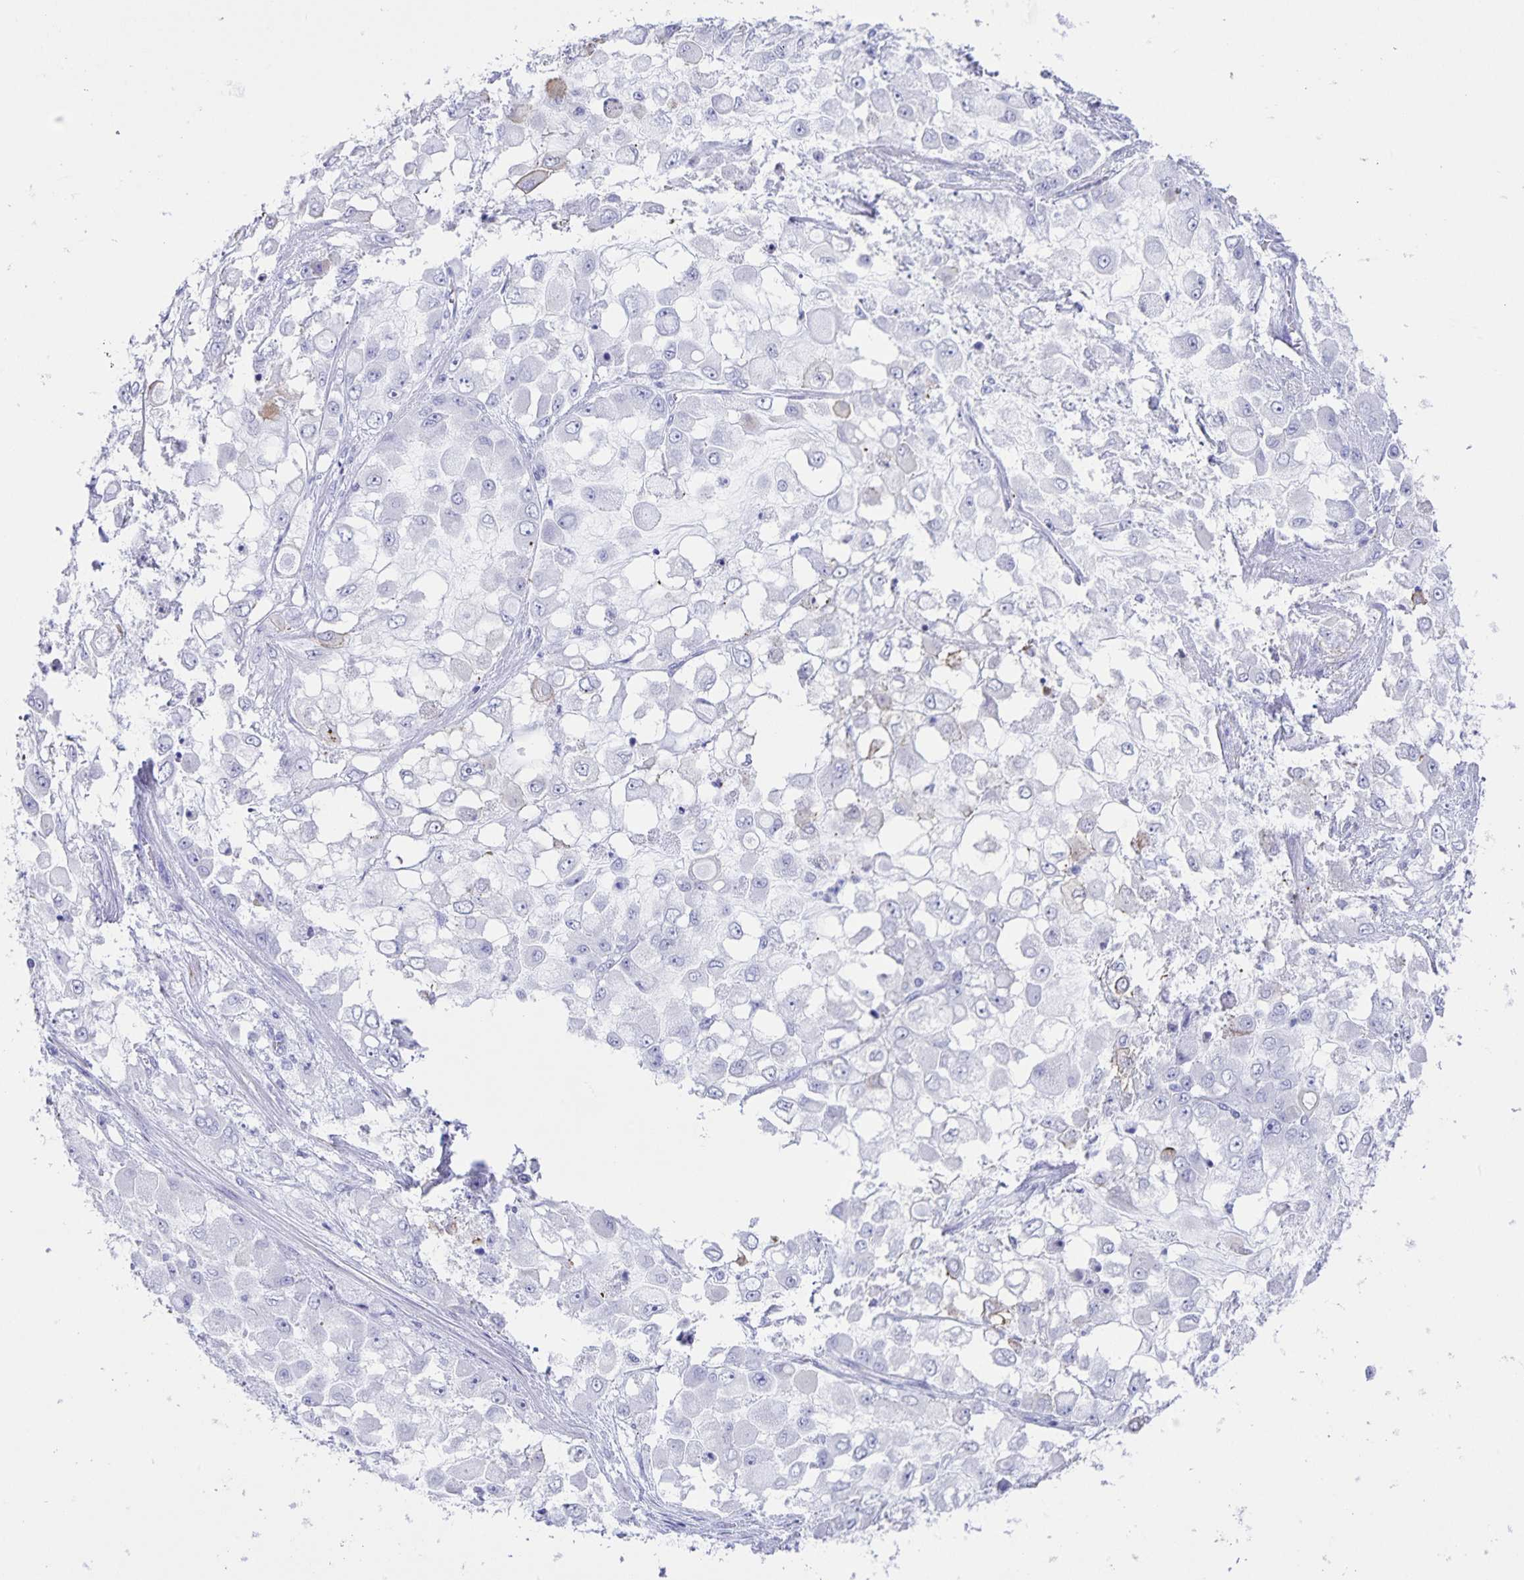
{"staining": {"intensity": "negative", "quantity": "none", "location": "none"}, "tissue": "stomach cancer", "cell_type": "Tumor cells", "image_type": "cancer", "snomed": [{"axis": "morphology", "description": "Adenocarcinoma, NOS"}, {"axis": "topography", "description": "Stomach"}], "caption": "Stomach adenocarcinoma was stained to show a protein in brown. There is no significant expression in tumor cells.", "gene": "UBQLN3", "patient": {"sex": "female", "age": 76}}